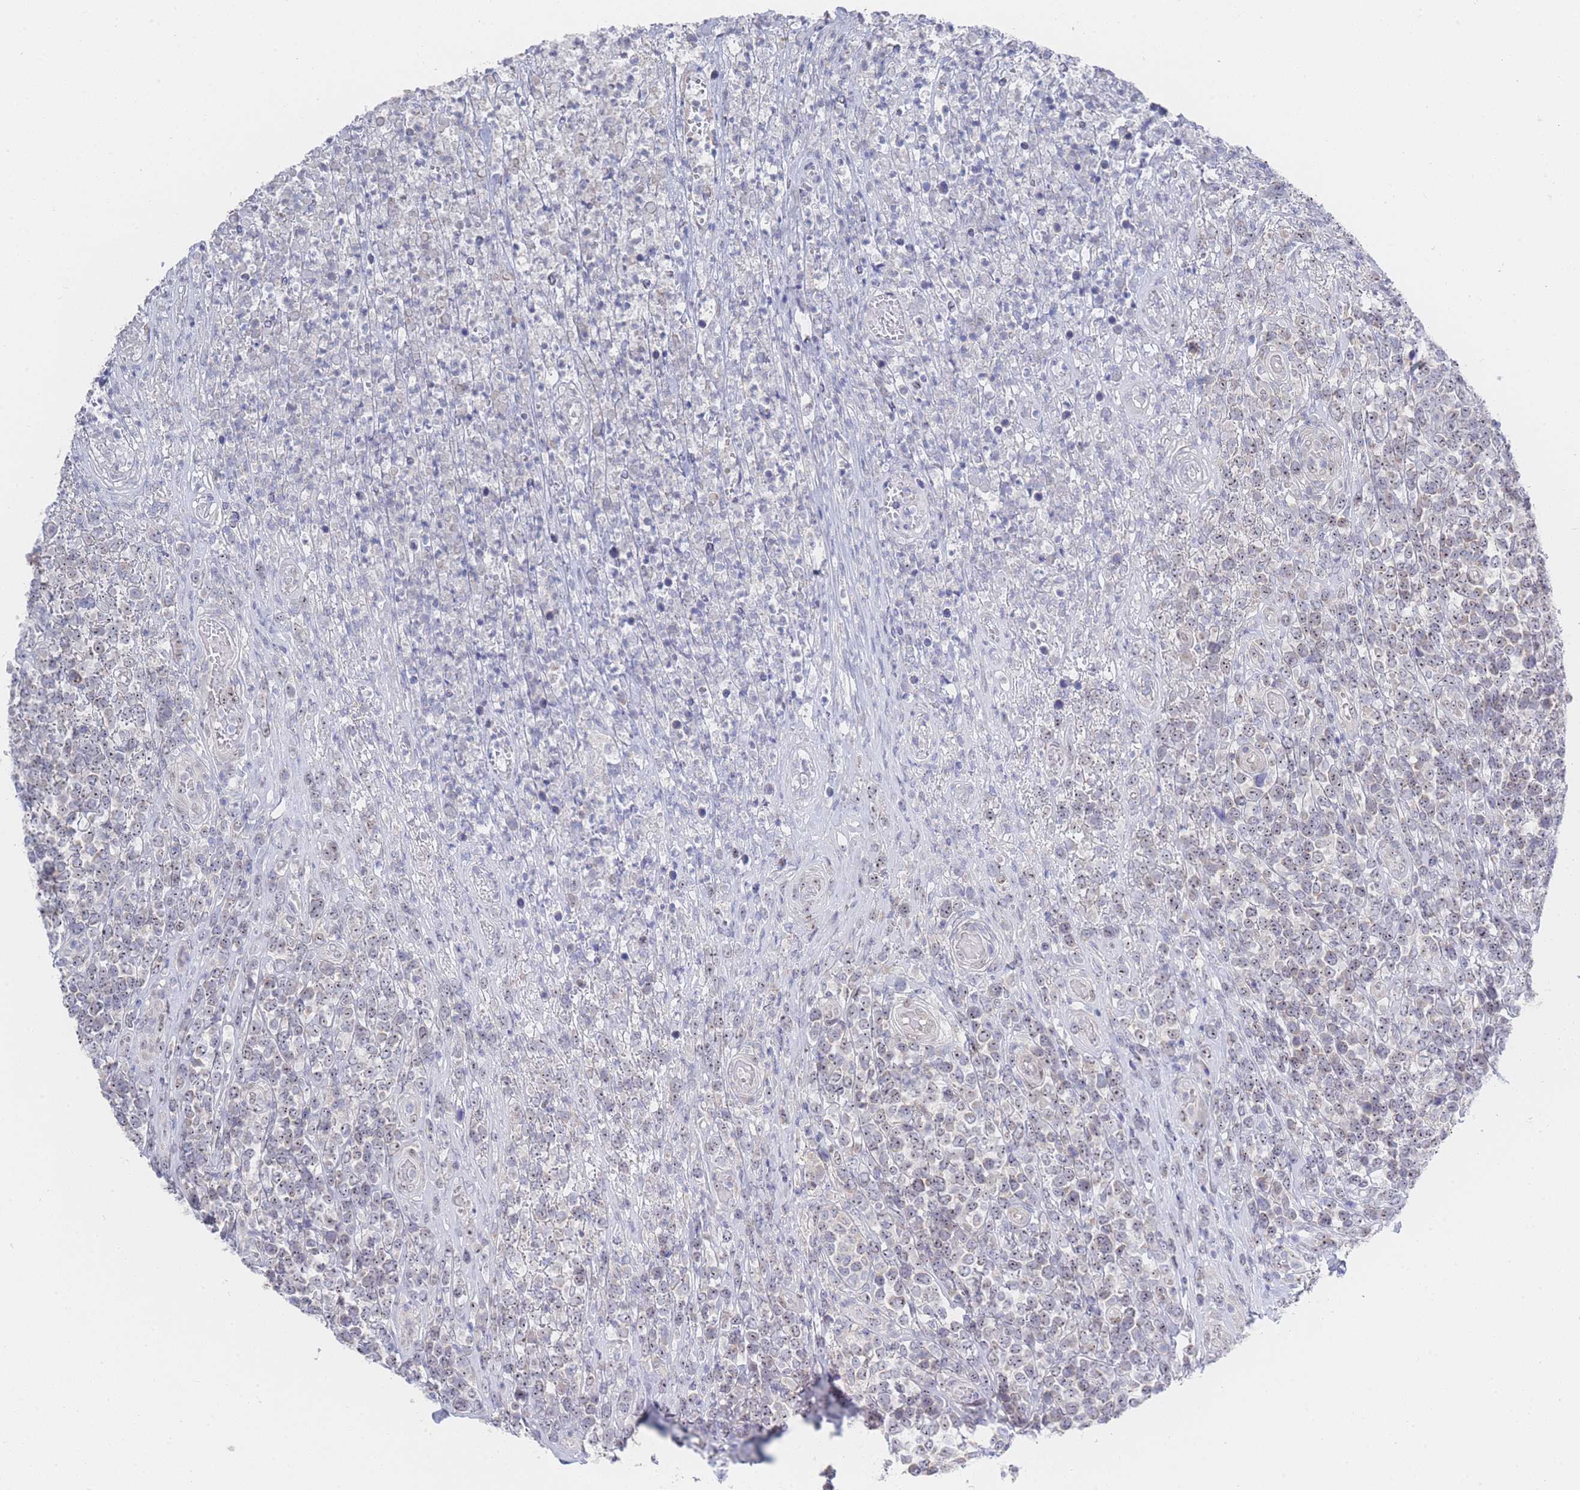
{"staining": {"intensity": "weak", "quantity": ">75%", "location": "nuclear"}, "tissue": "lymphoma", "cell_type": "Tumor cells", "image_type": "cancer", "snomed": [{"axis": "morphology", "description": "Malignant lymphoma, non-Hodgkin's type, High grade"}, {"axis": "topography", "description": "Soft tissue"}], "caption": "High-power microscopy captured an IHC photomicrograph of high-grade malignant lymphoma, non-Hodgkin's type, revealing weak nuclear expression in approximately >75% of tumor cells.", "gene": "ZNF142", "patient": {"sex": "female", "age": 56}}